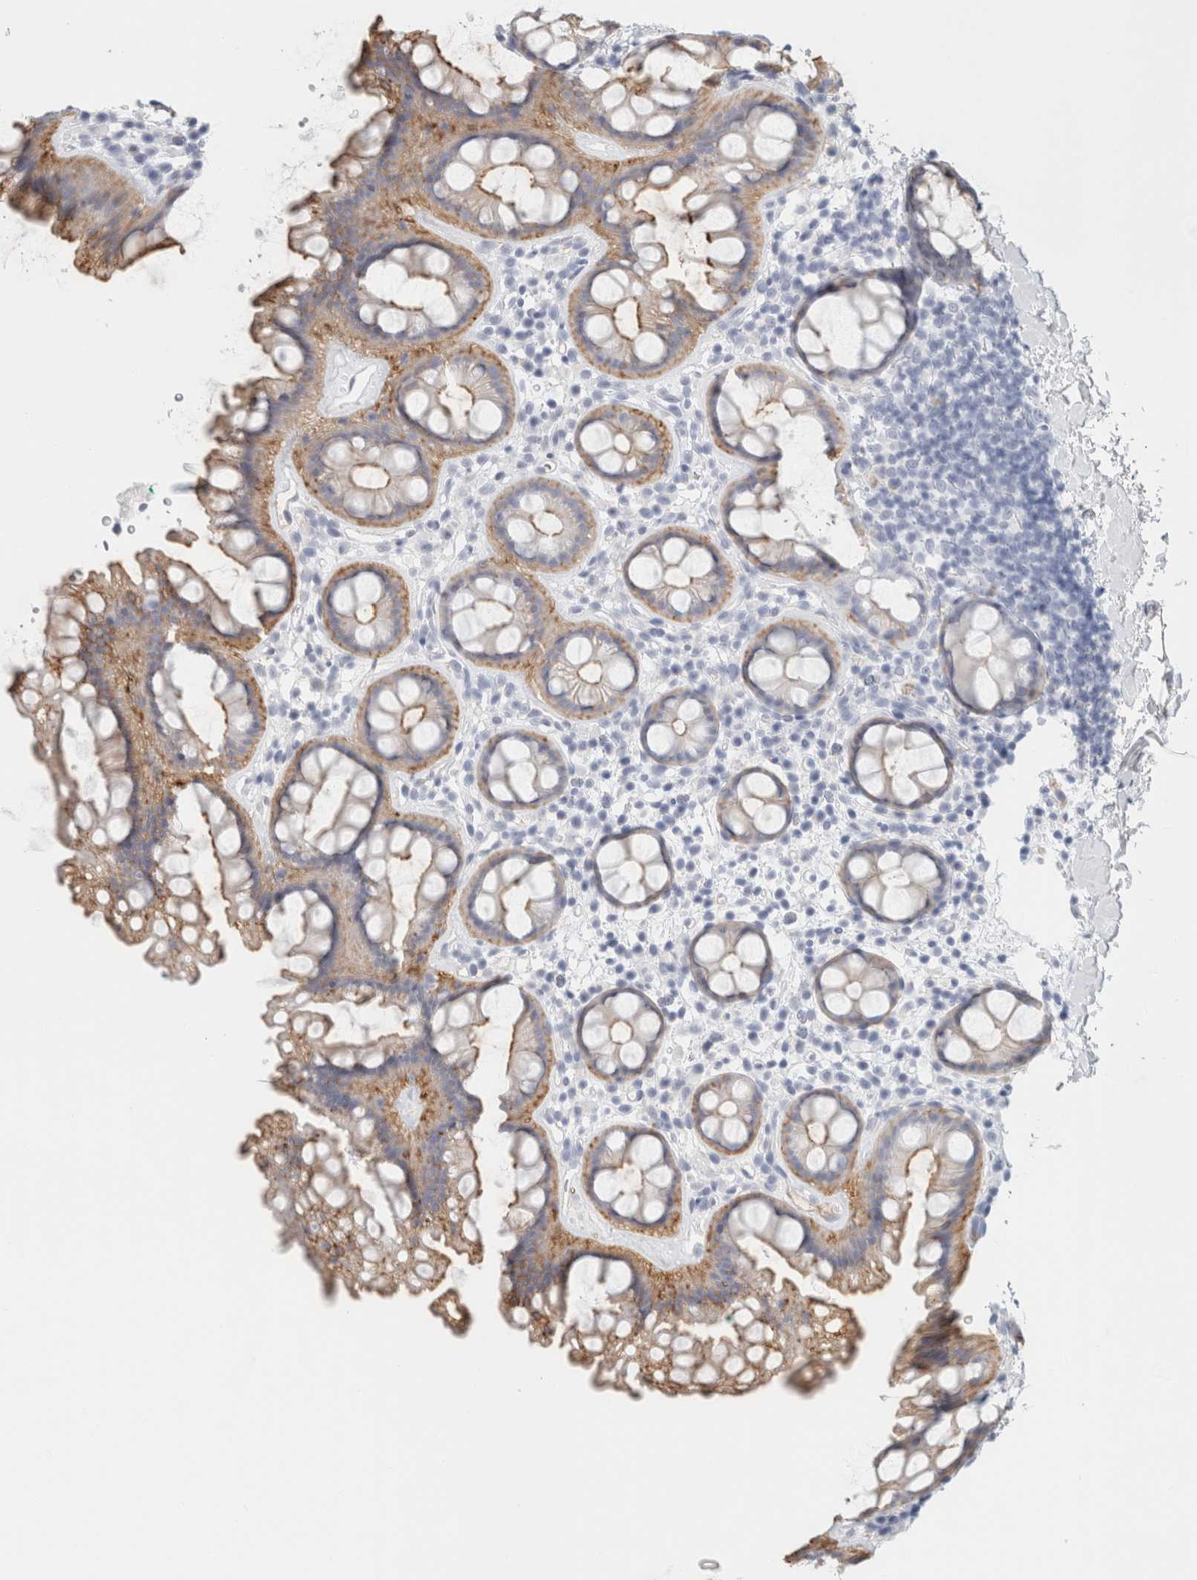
{"staining": {"intensity": "weak", "quantity": "25%-75%", "location": "cytoplasmic/membranous"}, "tissue": "rectum", "cell_type": "Glandular cells", "image_type": "normal", "snomed": [{"axis": "morphology", "description": "Normal tissue, NOS"}, {"axis": "topography", "description": "Rectum"}], "caption": "A histopathology image of rectum stained for a protein reveals weak cytoplasmic/membranous brown staining in glandular cells.", "gene": "TSPAN8", "patient": {"sex": "female", "age": 65}}